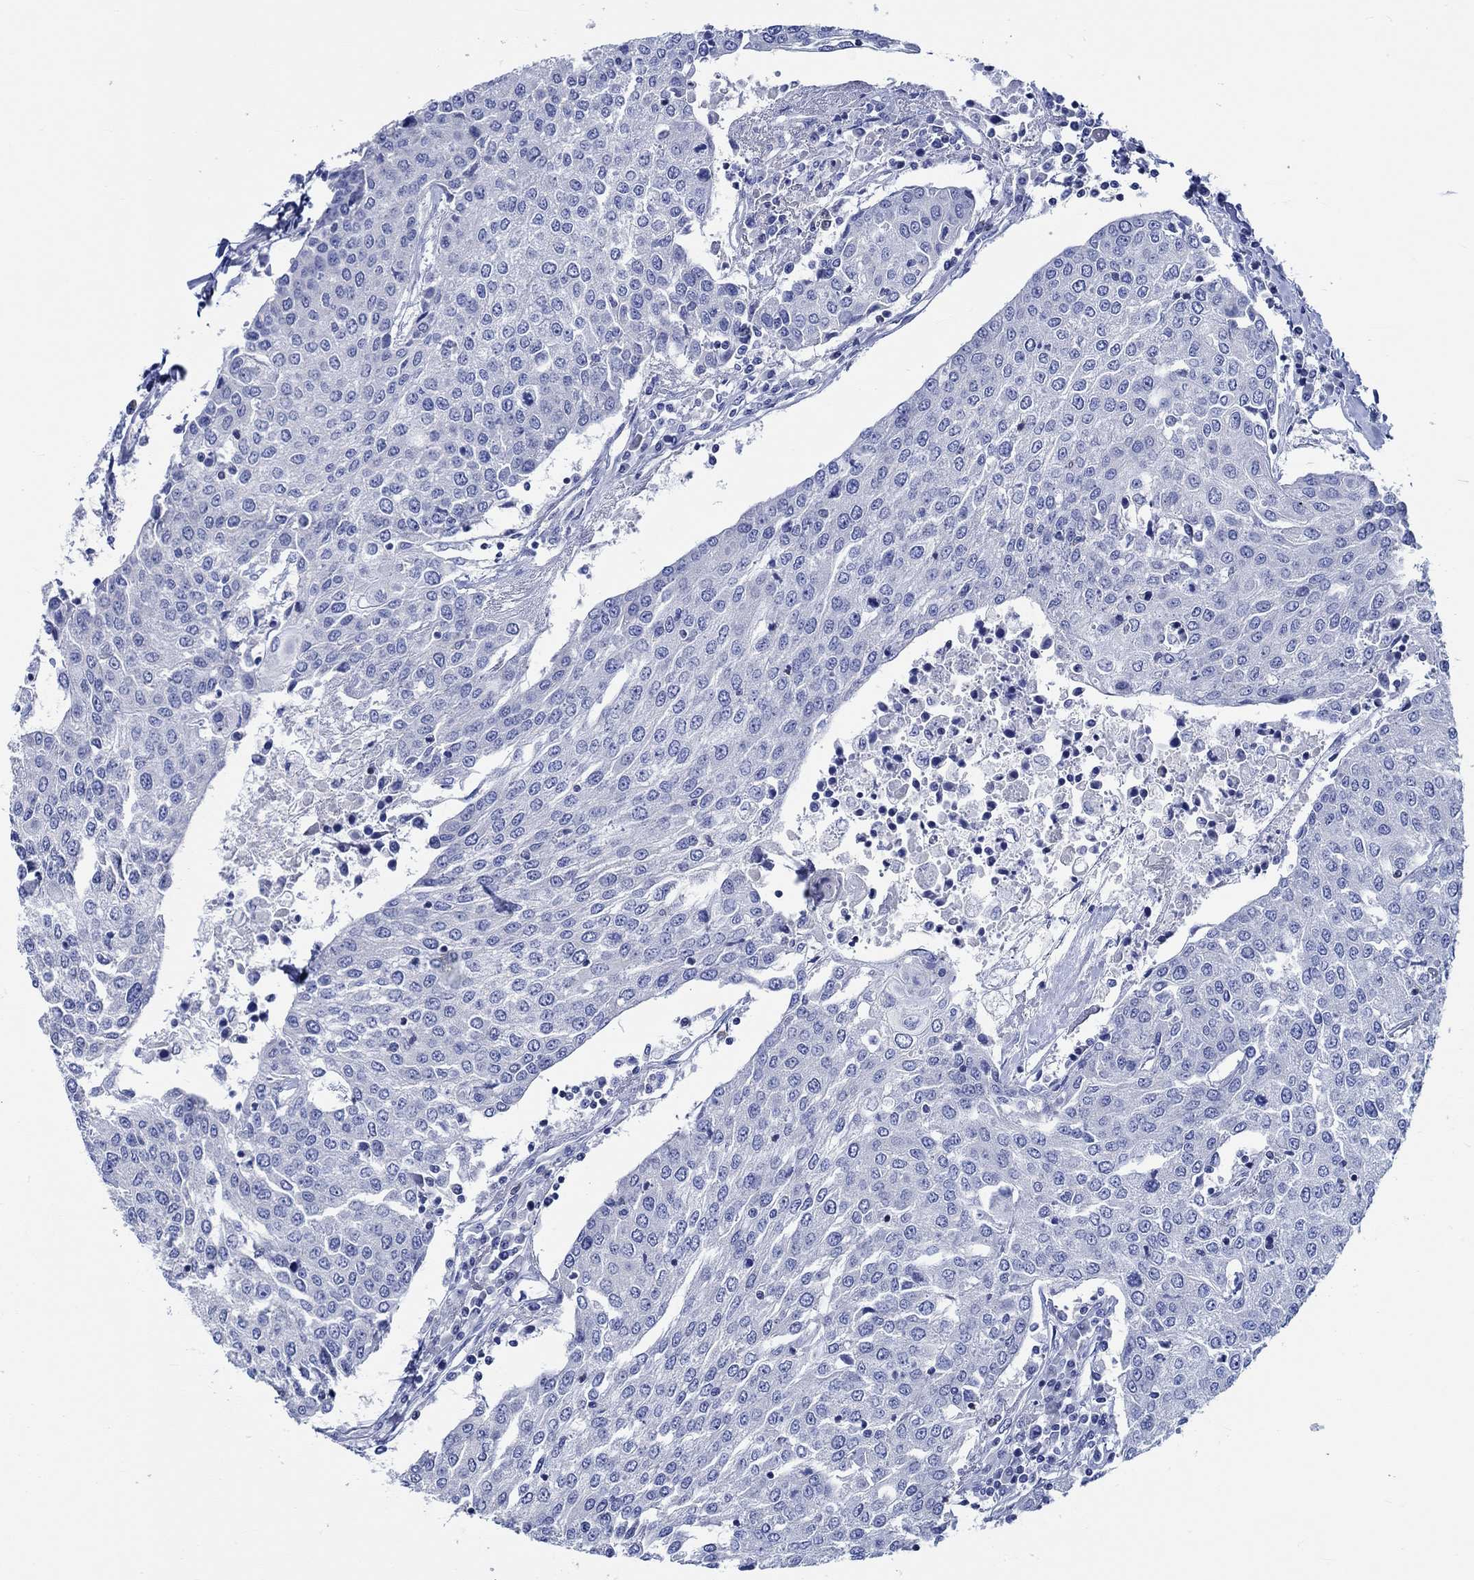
{"staining": {"intensity": "negative", "quantity": "none", "location": "none"}, "tissue": "urothelial cancer", "cell_type": "Tumor cells", "image_type": "cancer", "snomed": [{"axis": "morphology", "description": "Urothelial carcinoma, High grade"}, {"axis": "topography", "description": "Urinary bladder"}], "caption": "Immunohistochemical staining of human urothelial carcinoma (high-grade) demonstrates no significant expression in tumor cells.", "gene": "PTPRN2", "patient": {"sex": "female", "age": 85}}